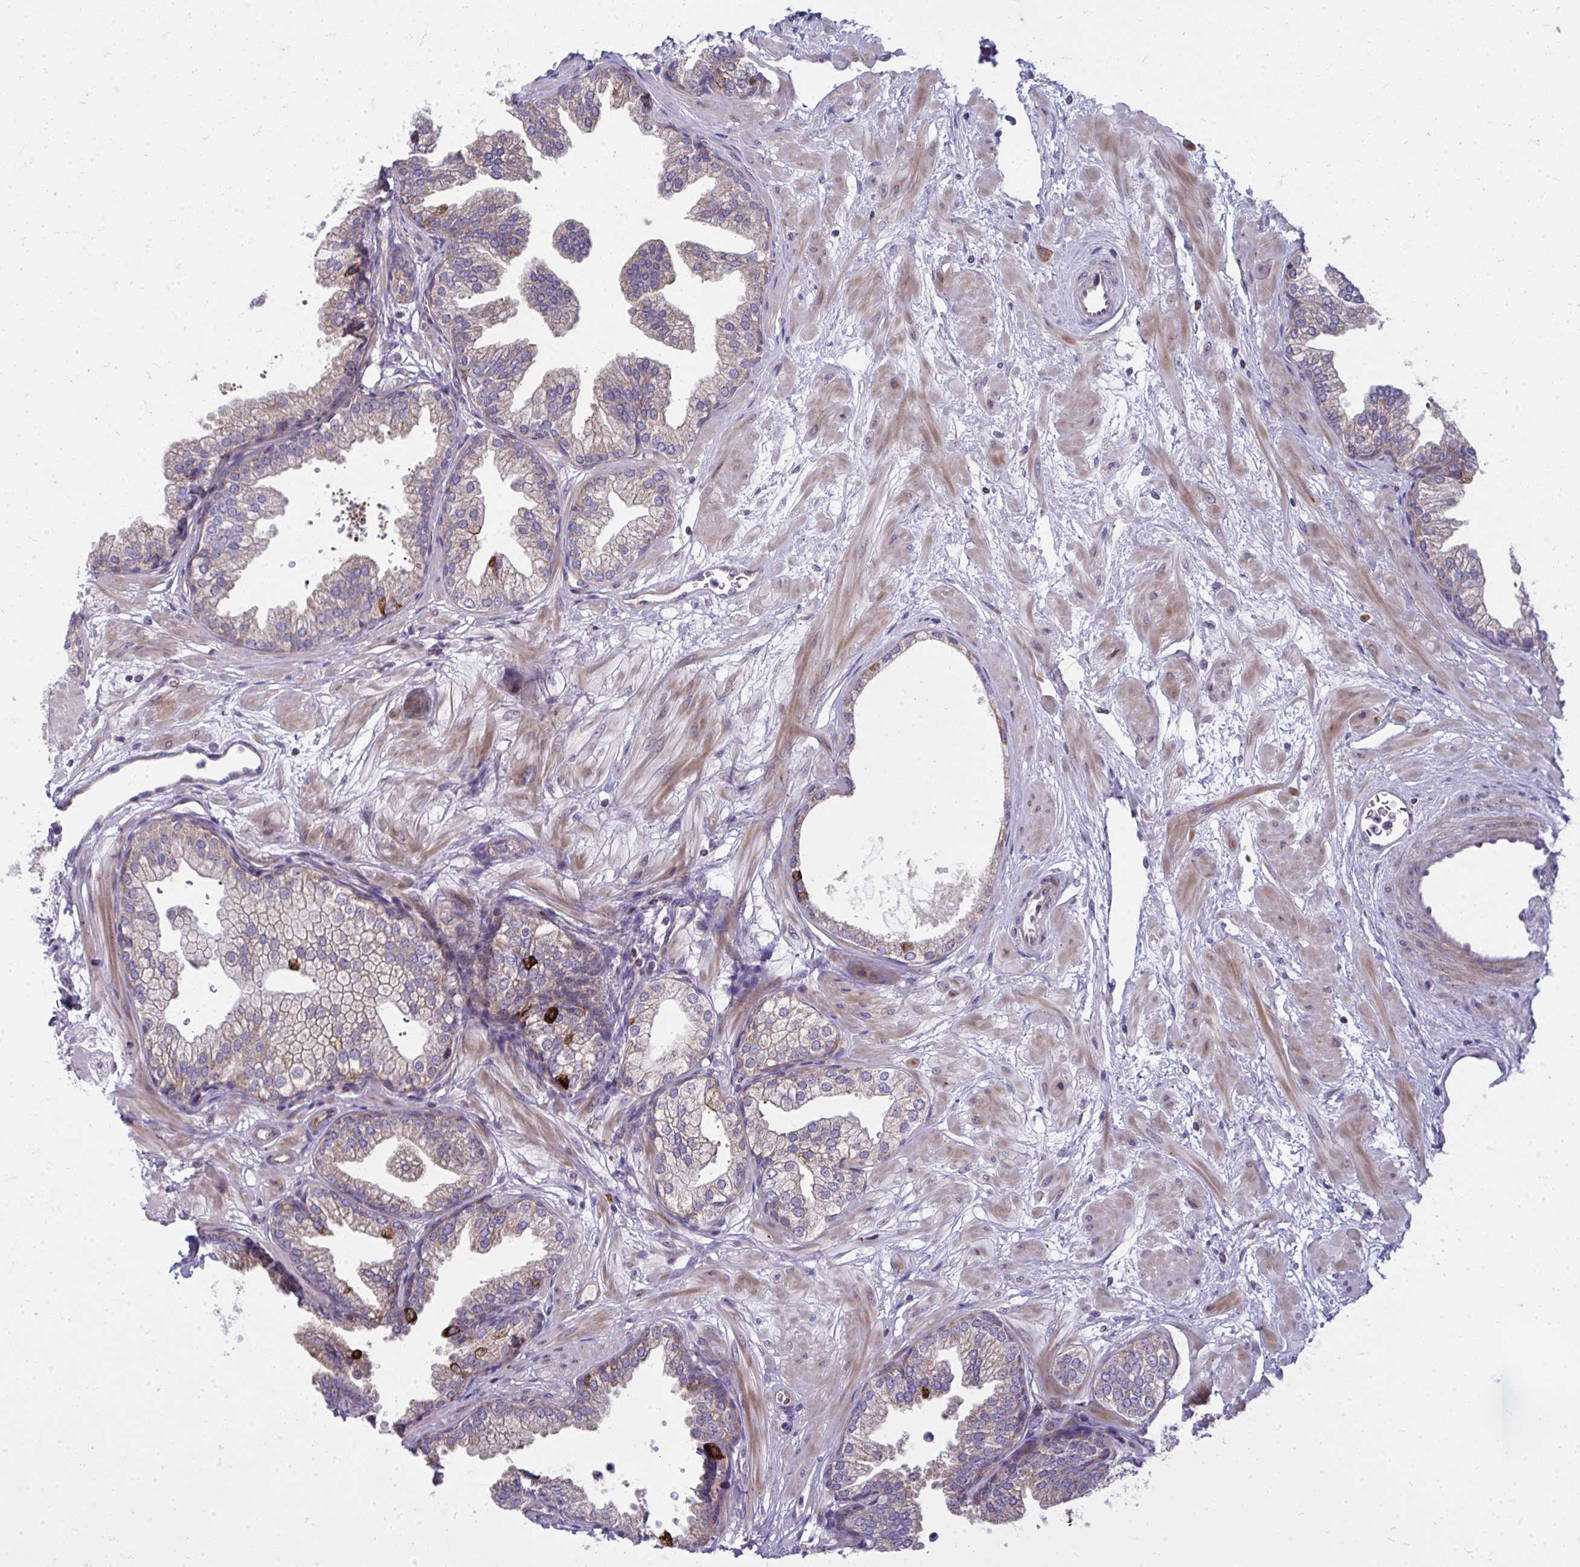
{"staining": {"intensity": "strong", "quantity": "<25%", "location": "cytoplasmic/membranous"}, "tissue": "prostate", "cell_type": "Glandular cells", "image_type": "normal", "snomed": [{"axis": "morphology", "description": "Normal tissue, NOS"}, {"axis": "topography", "description": "Prostate"}], "caption": "Protein analysis of benign prostate exhibits strong cytoplasmic/membranous staining in approximately <25% of glandular cells.", "gene": "GFPT2", "patient": {"sex": "male", "age": 37}}